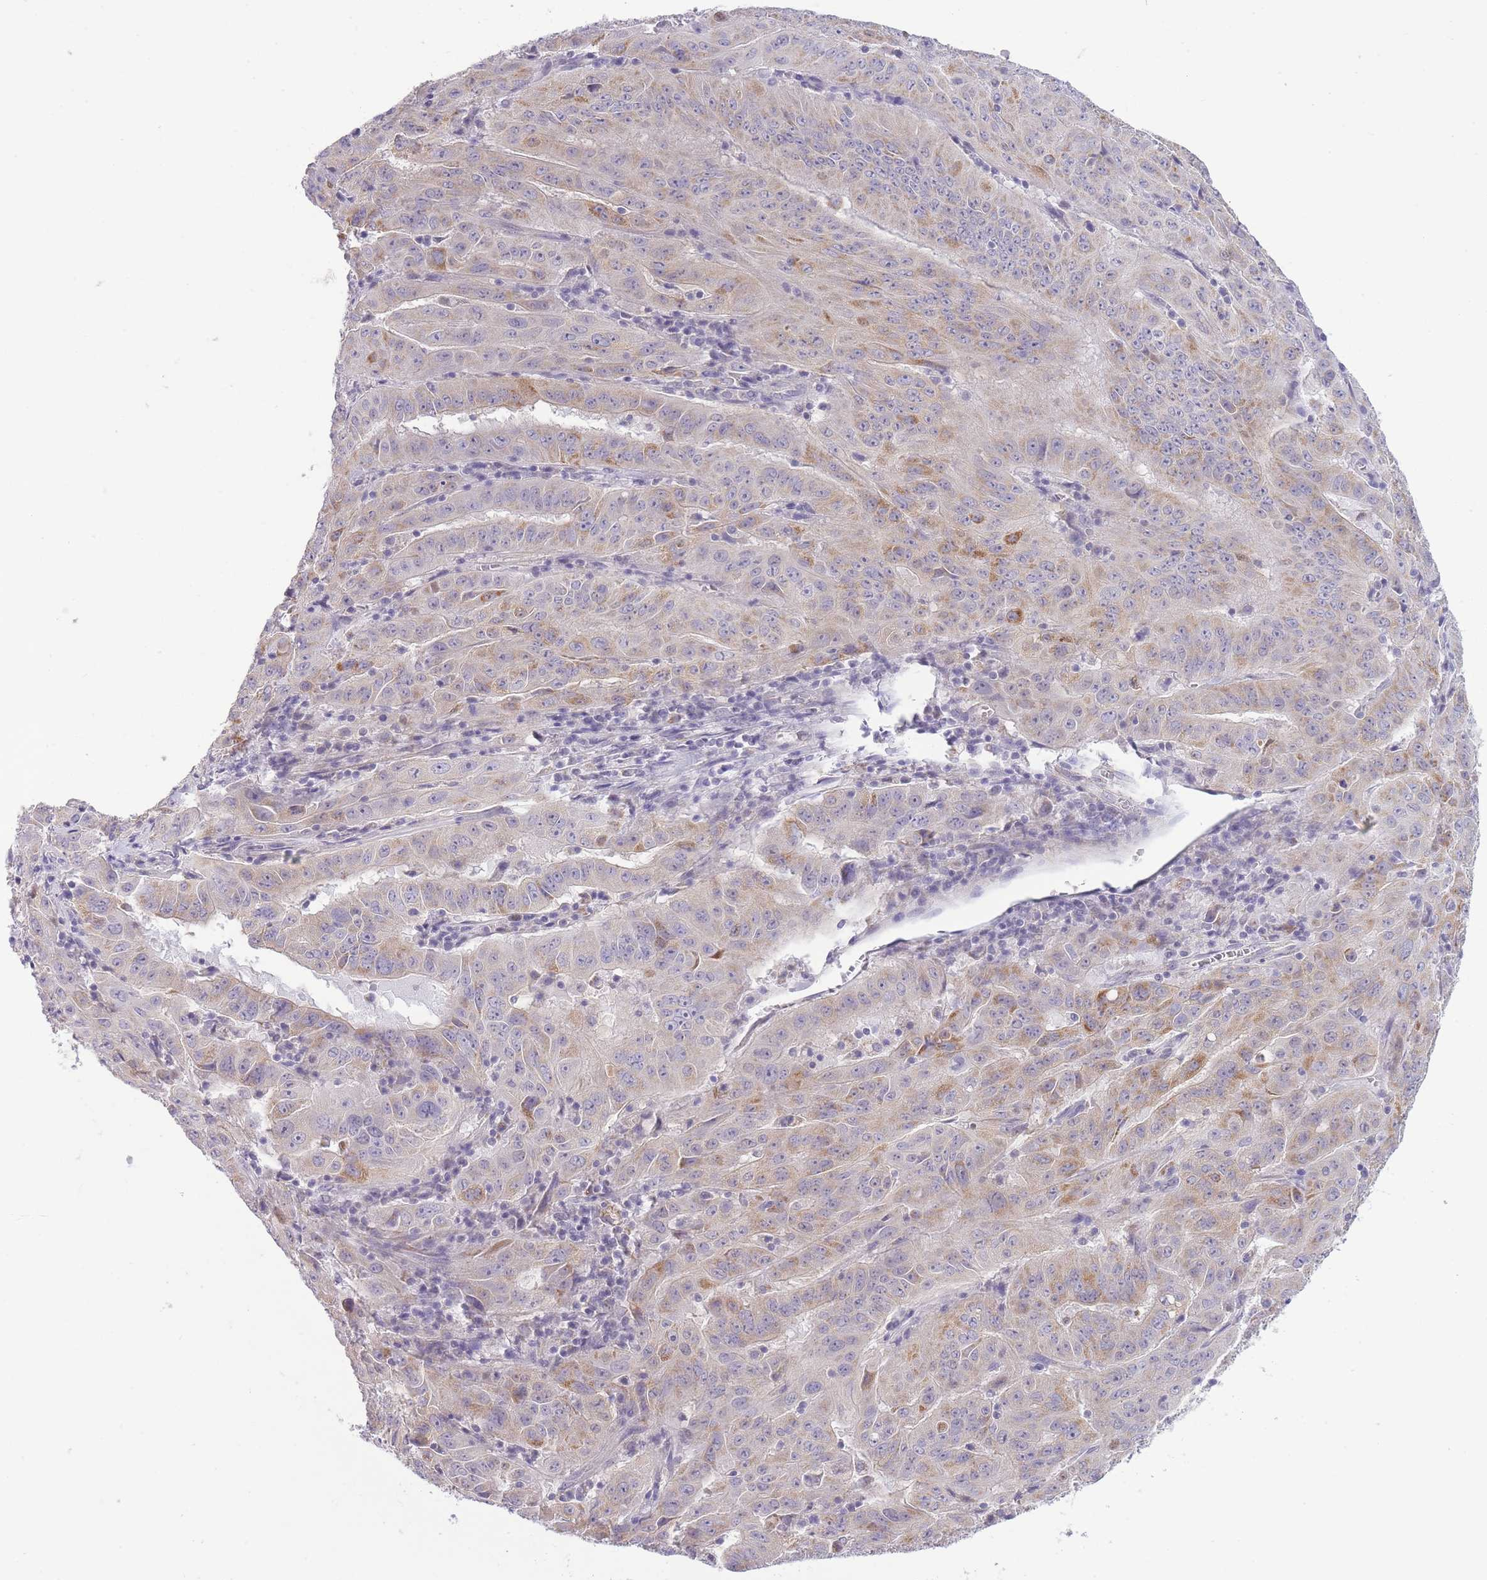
{"staining": {"intensity": "moderate", "quantity": "25%-75%", "location": "cytoplasmic/membranous"}, "tissue": "pancreatic cancer", "cell_type": "Tumor cells", "image_type": "cancer", "snomed": [{"axis": "morphology", "description": "Adenocarcinoma, NOS"}, {"axis": "topography", "description": "Pancreas"}], "caption": "Immunohistochemical staining of human pancreatic adenocarcinoma exhibits moderate cytoplasmic/membranous protein staining in approximately 25%-75% of tumor cells.", "gene": "ZBTB24", "patient": {"sex": "male", "age": 63}}